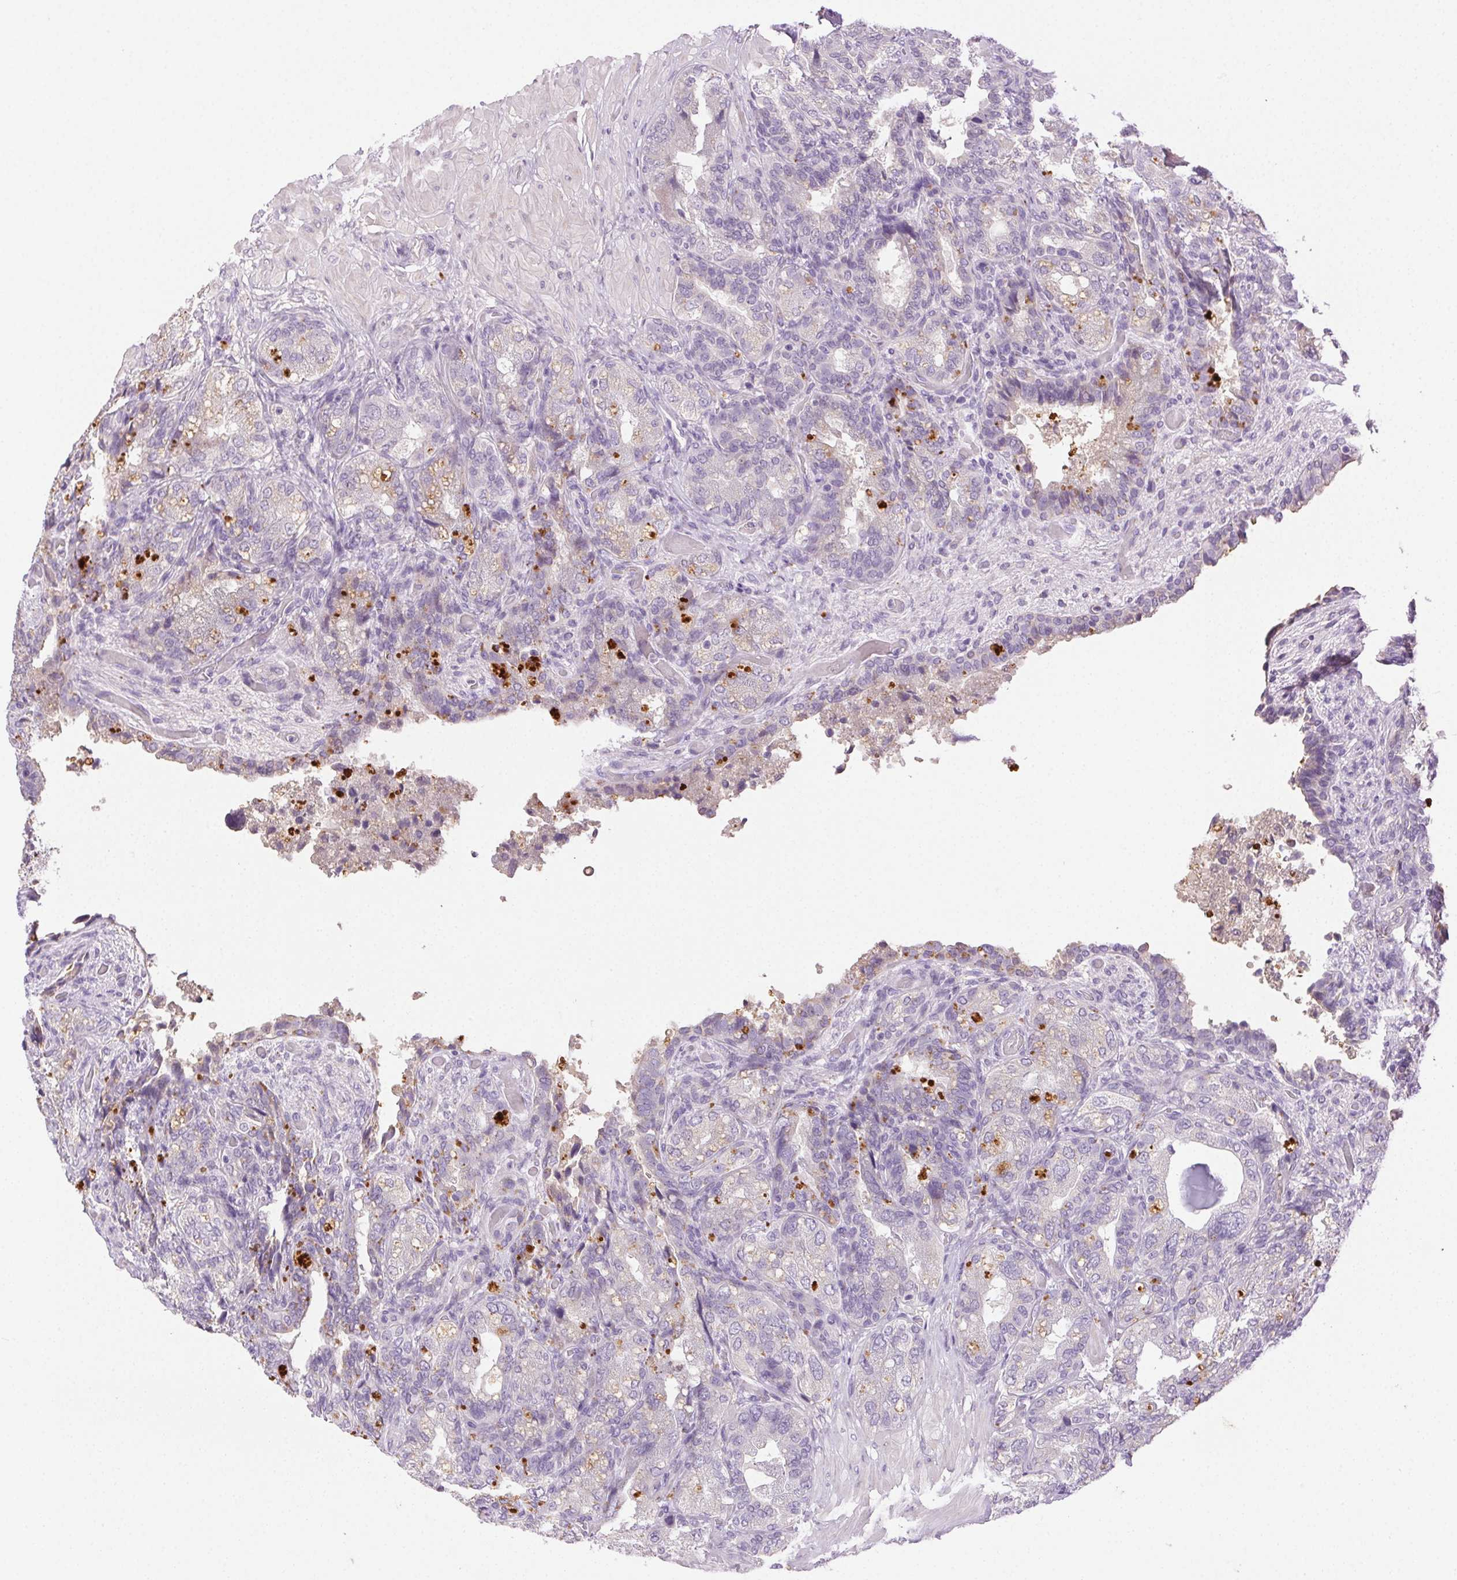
{"staining": {"intensity": "negative", "quantity": "none", "location": "none"}, "tissue": "seminal vesicle", "cell_type": "Glandular cells", "image_type": "normal", "snomed": [{"axis": "morphology", "description": "Normal tissue, NOS"}, {"axis": "topography", "description": "Seminal veicle"}], "caption": "High magnification brightfield microscopy of normal seminal vesicle stained with DAB (3,3'-diaminobenzidine) (brown) and counterstained with hematoxylin (blue): glandular cells show no significant positivity.", "gene": "BPIFB2", "patient": {"sex": "male", "age": 57}}